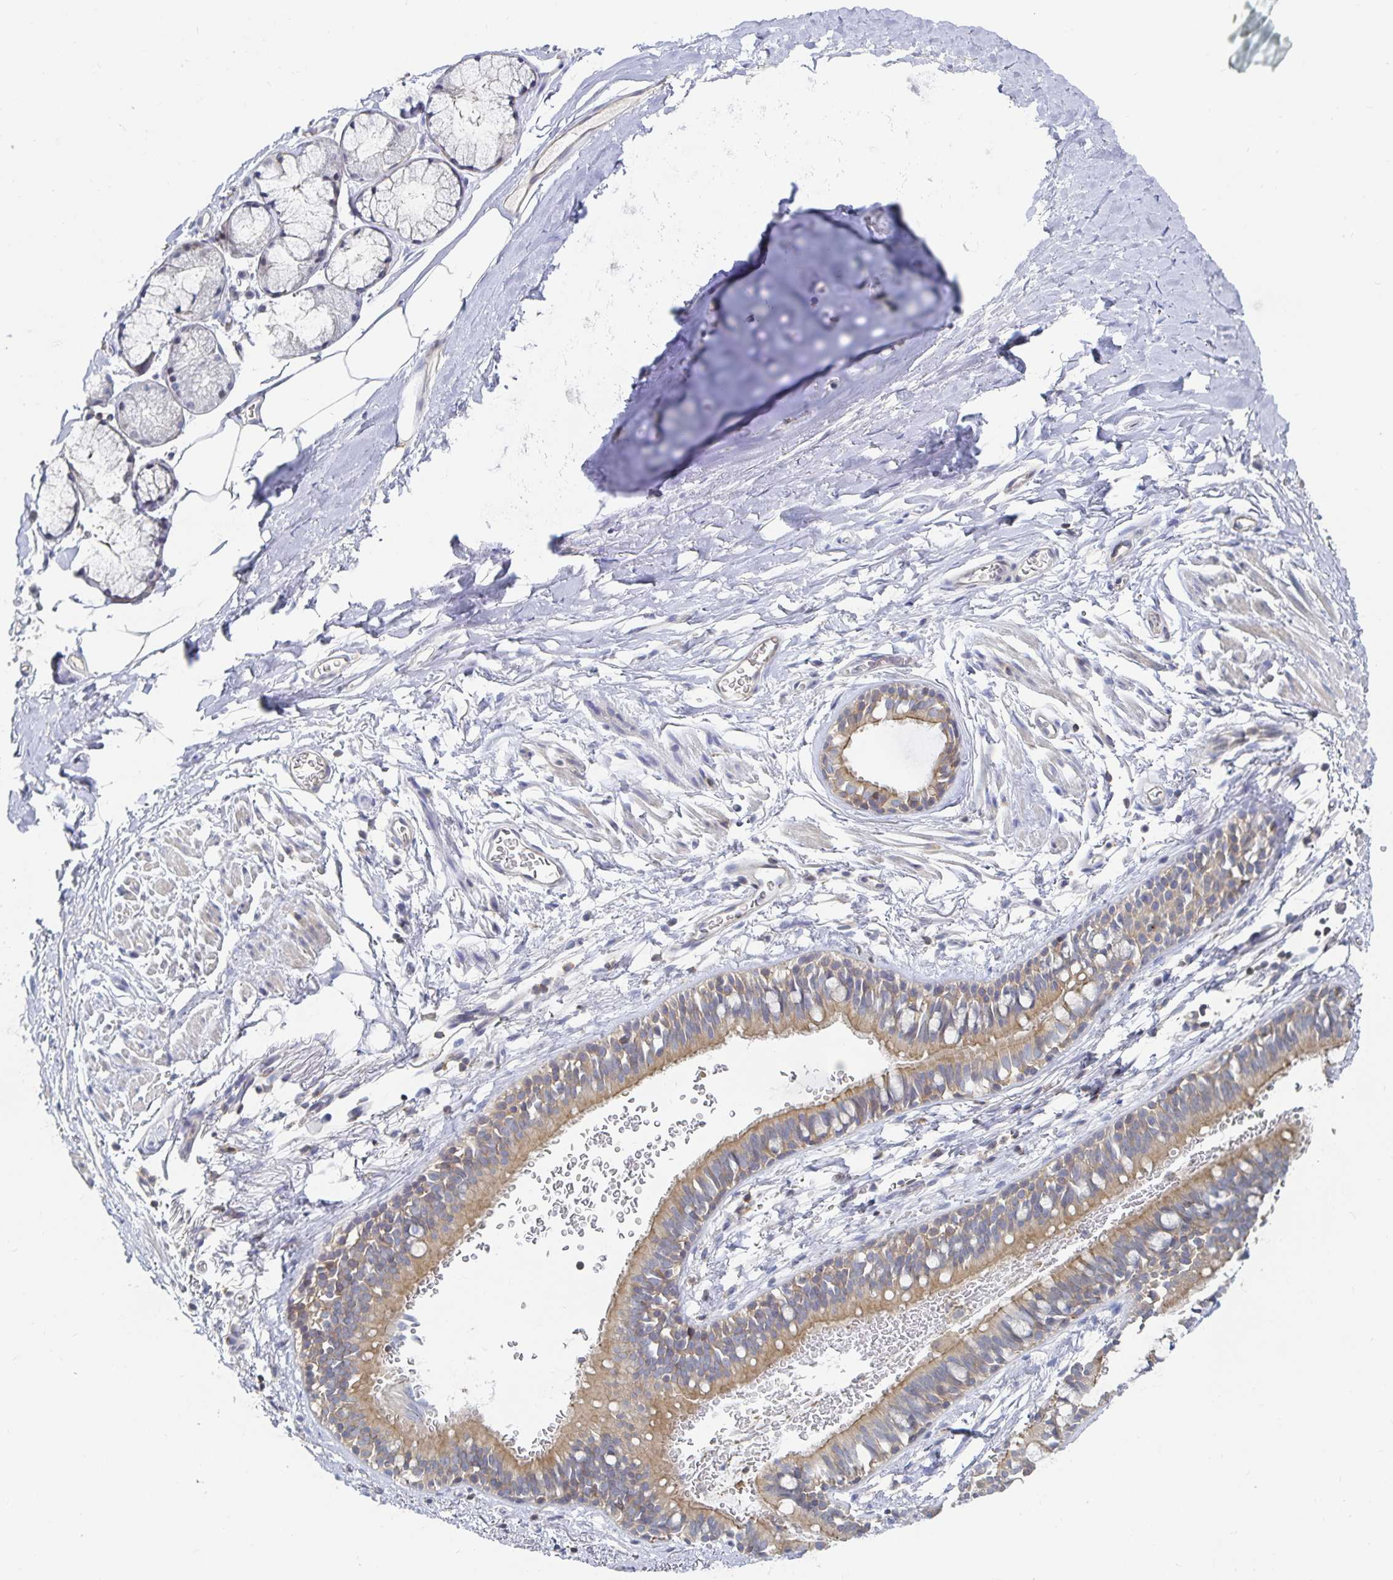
{"staining": {"intensity": "negative", "quantity": "none", "location": "none"}, "tissue": "adipose tissue", "cell_type": "Adipocytes", "image_type": "normal", "snomed": [{"axis": "morphology", "description": "Normal tissue, NOS"}, {"axis": "topography", "description": "Lymph node"}, {"axis": "topography", "description": "Cartilage tissue"}, {"axis": "topography", "description": "Bronchus"}], "caption": "The micrograph displays no significant expression in adipocytes of adipose tissue. (DAB immunohistochemistry (IHC), high magnification).", "gene": "PIK3CD", "patient": {"sex": "female", "age": 70}}